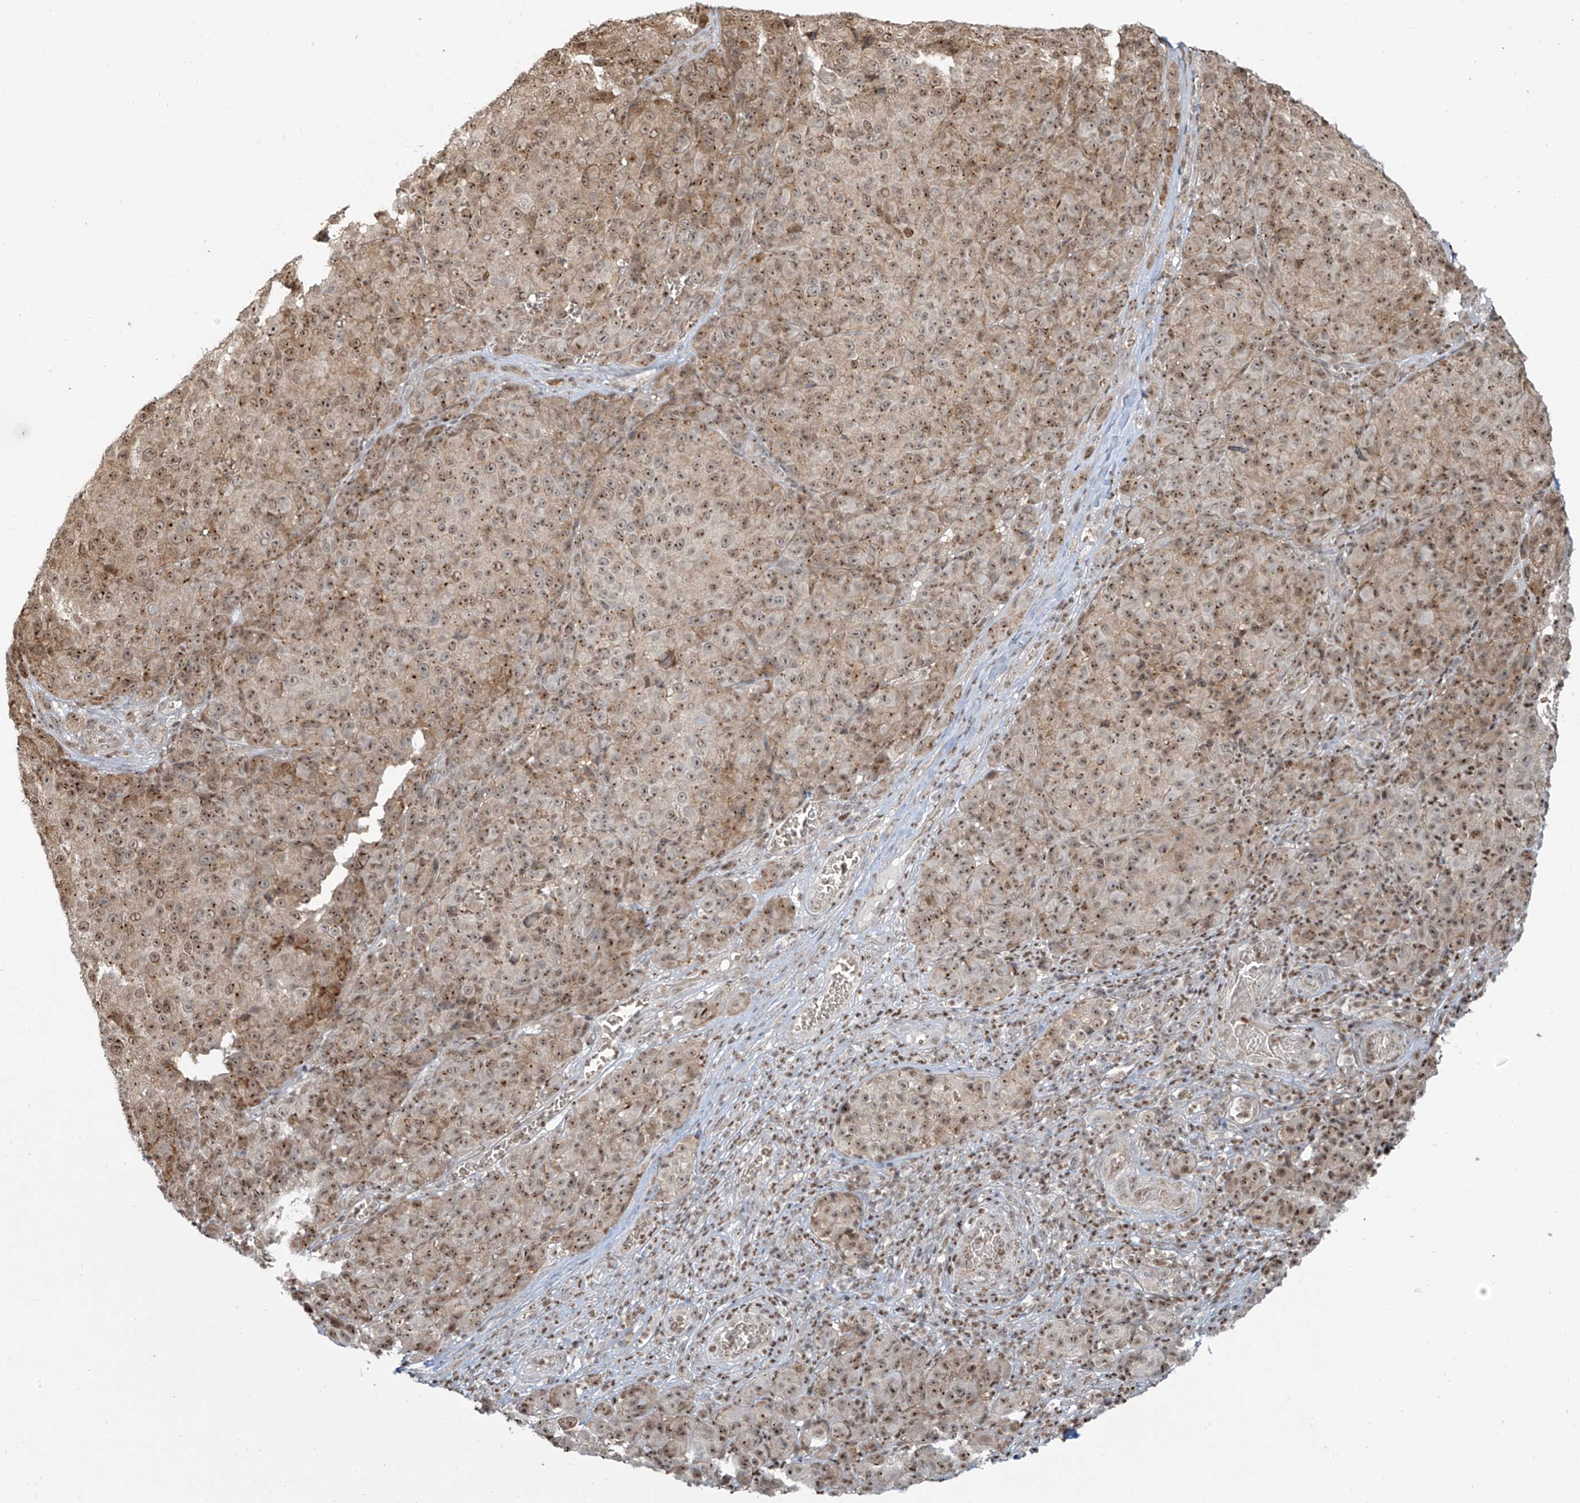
{"staining": {"intensity": "moderate", "quantity": ">75%", "location": "nuclear"}, "tissue": "melanoma", "cell_type": "Tumor cells", "image_type": "cancer", "snomed": [{"axis": "morphology", "description": "Malignant melanoma, NOS"}, {"axis": "topography", "description": "Skin"}], "caption": "Tumor cells exhibit medium levels of moderate nuclear expression in approximately >75% of cells in melanoma. The staining is performed using DAB (3,3'-diaminobenzidine) brown chromogen to label protein expression. The nuclei are counter-stained blue using hematoxylin.", "gene": "VMP1", "patient": {"sex": "male", "age": 73}}